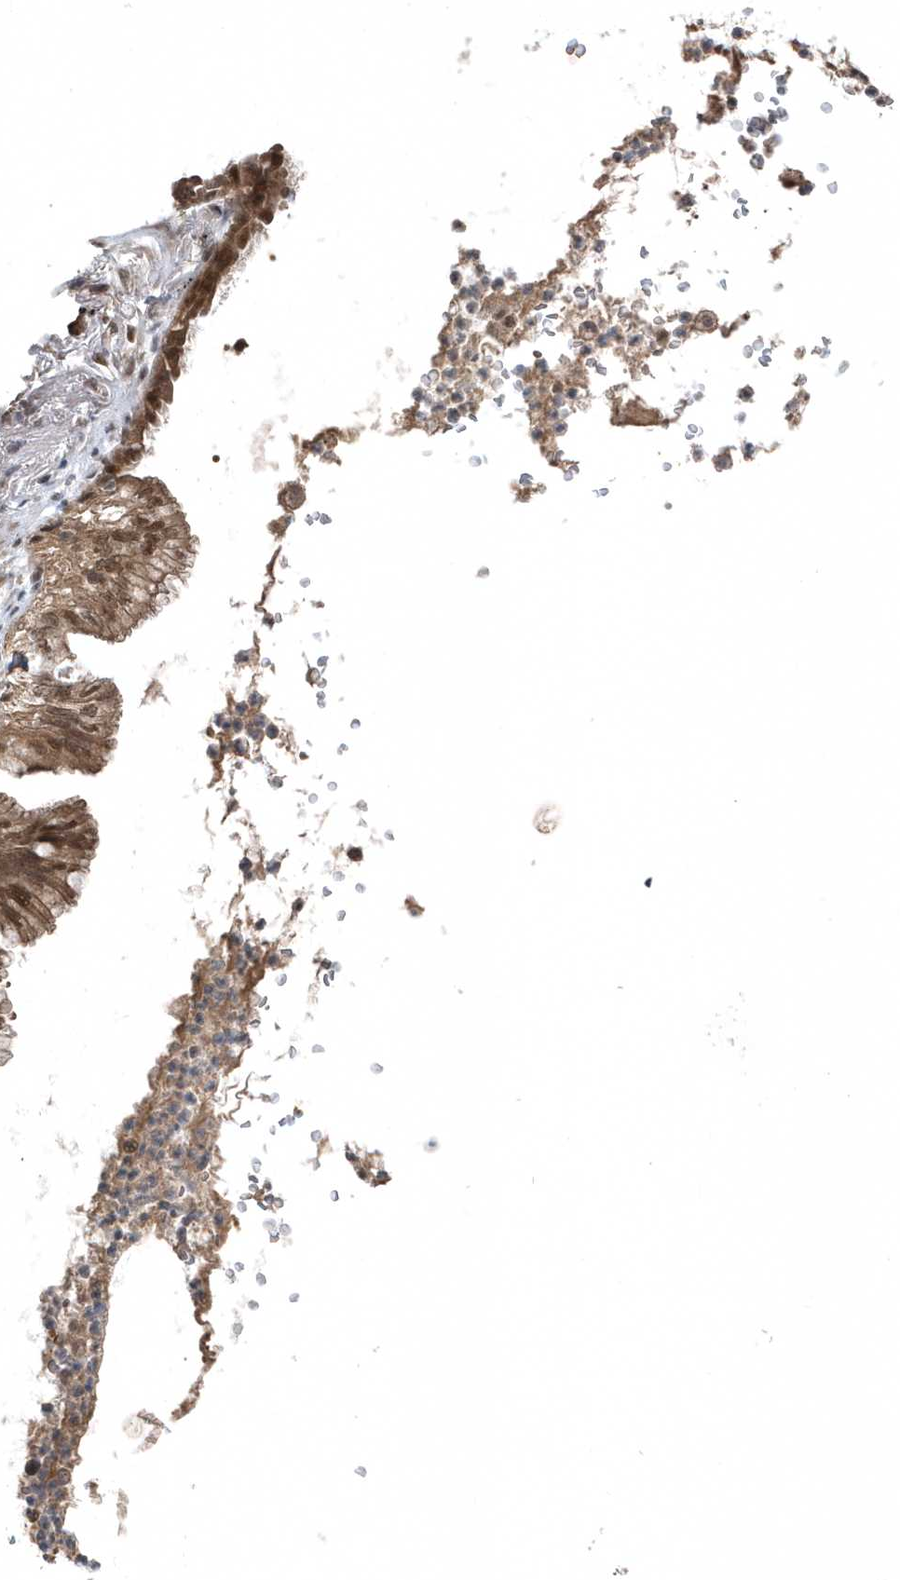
{"staining": {"intensity": "moderate", "quantity": ">75%", "location": "cytoplasmic/membranous,nuclear"}, "tissue": "lung cancer", "cell_type": "Tumor cells", "image_type": "cancer", "snomed": [{"axis": "morphology", "description": "Adenocarcinoma, NOS"}, {"axis": "topography", "description": "Lung"}], "caption": "DAB (3,3'-diaminobenzidine) immunohistochemical staining of human lung cancer (adenocarcinoma) reveals moderate cytoplasmic/membranous and nuclear protein expression in about >75% of tumor cells.", "gene": "QTRT2", "patient": {"sex": "female", "age": 70}}